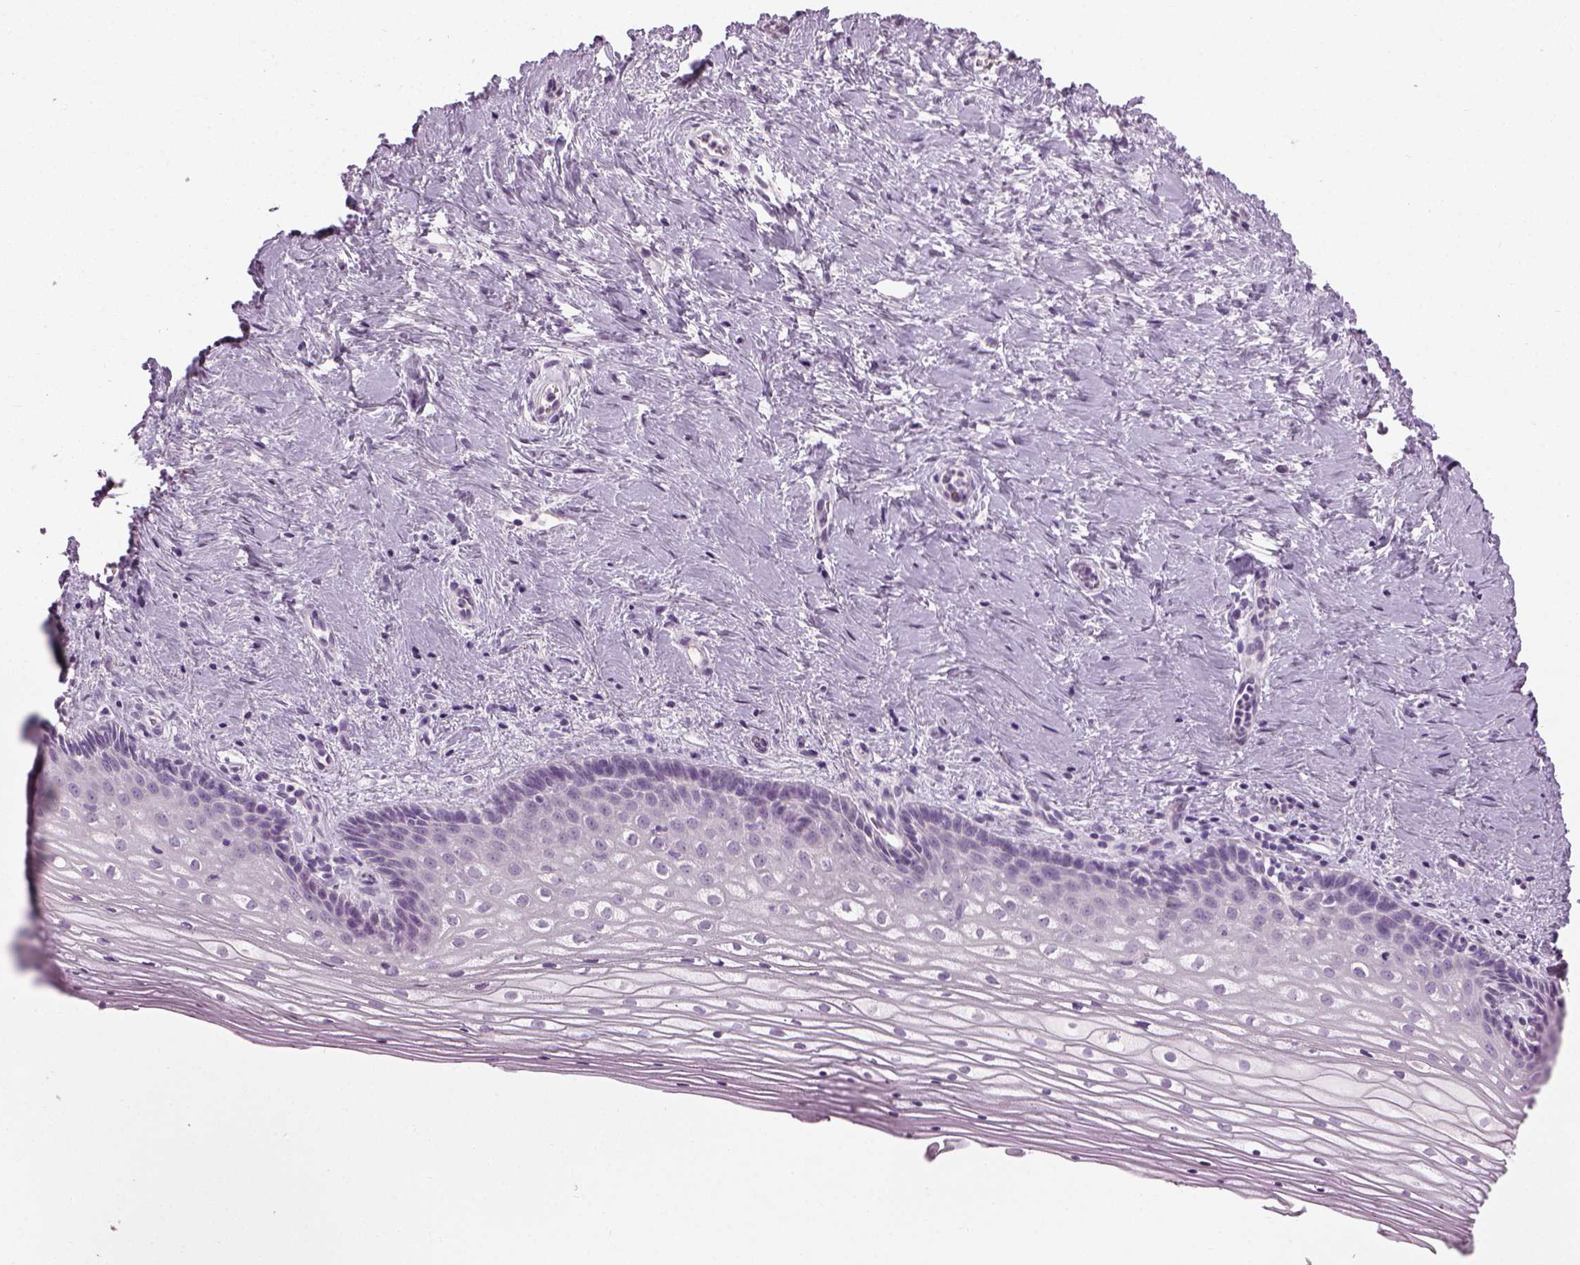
{"staining": {"intensity": "negative", "quantity": "none", "location": "none"}, "tissue": "vagina", "cell_type": "Squamous epithelial cells", "image_type": "normal", "snomed": [{"axis": "morphology", "description": "Normal tissue, NOS"}, {"axis": "topography", "description": "Vagina"}], "caption": "Human vagina stained for a protein using immunohistochemistry demonstrates no expression in squamous epithelial cells.", "gene": "TH", "patient": {"sex": "female", "age": 45}}